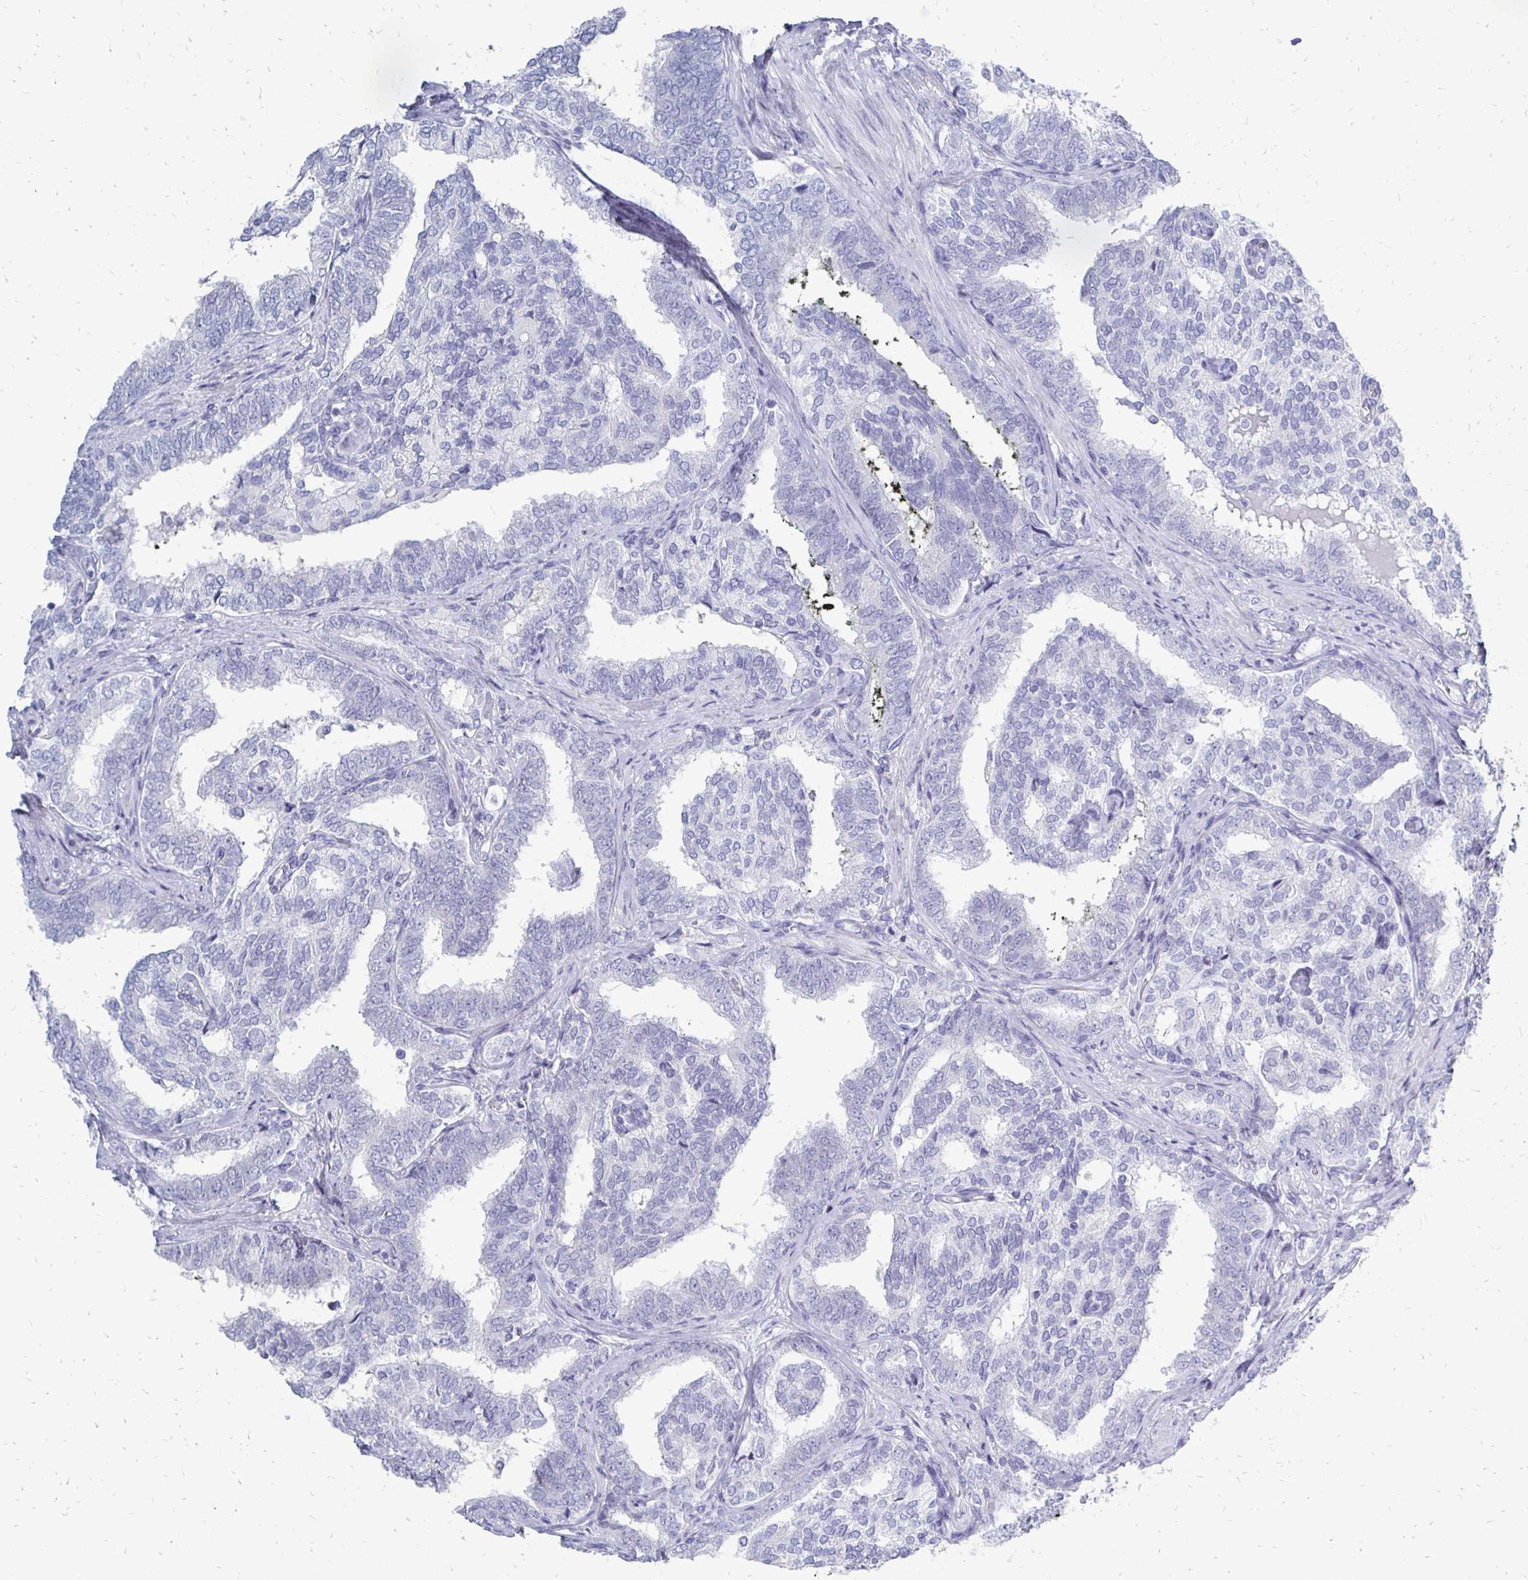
{"staining": {"intensity": "negative", "quantity": "none", "location": "none"}, "tissue": "prostate cancer", "cell_type": "Tumor cells", "image_type": "cancer", "snomed": [{"axis": "morphology", "description": "Adenocarcinoma, High grade"}, {"axis": "topography", "description": "Prostate"}], "caption": "Human prostate cancer stained for a protein using immunohistochemistry (IHC) exhibits no staining in tumor cells.", "gene": "SYCP3", "patient": {"sex": "male", "age": 72}}